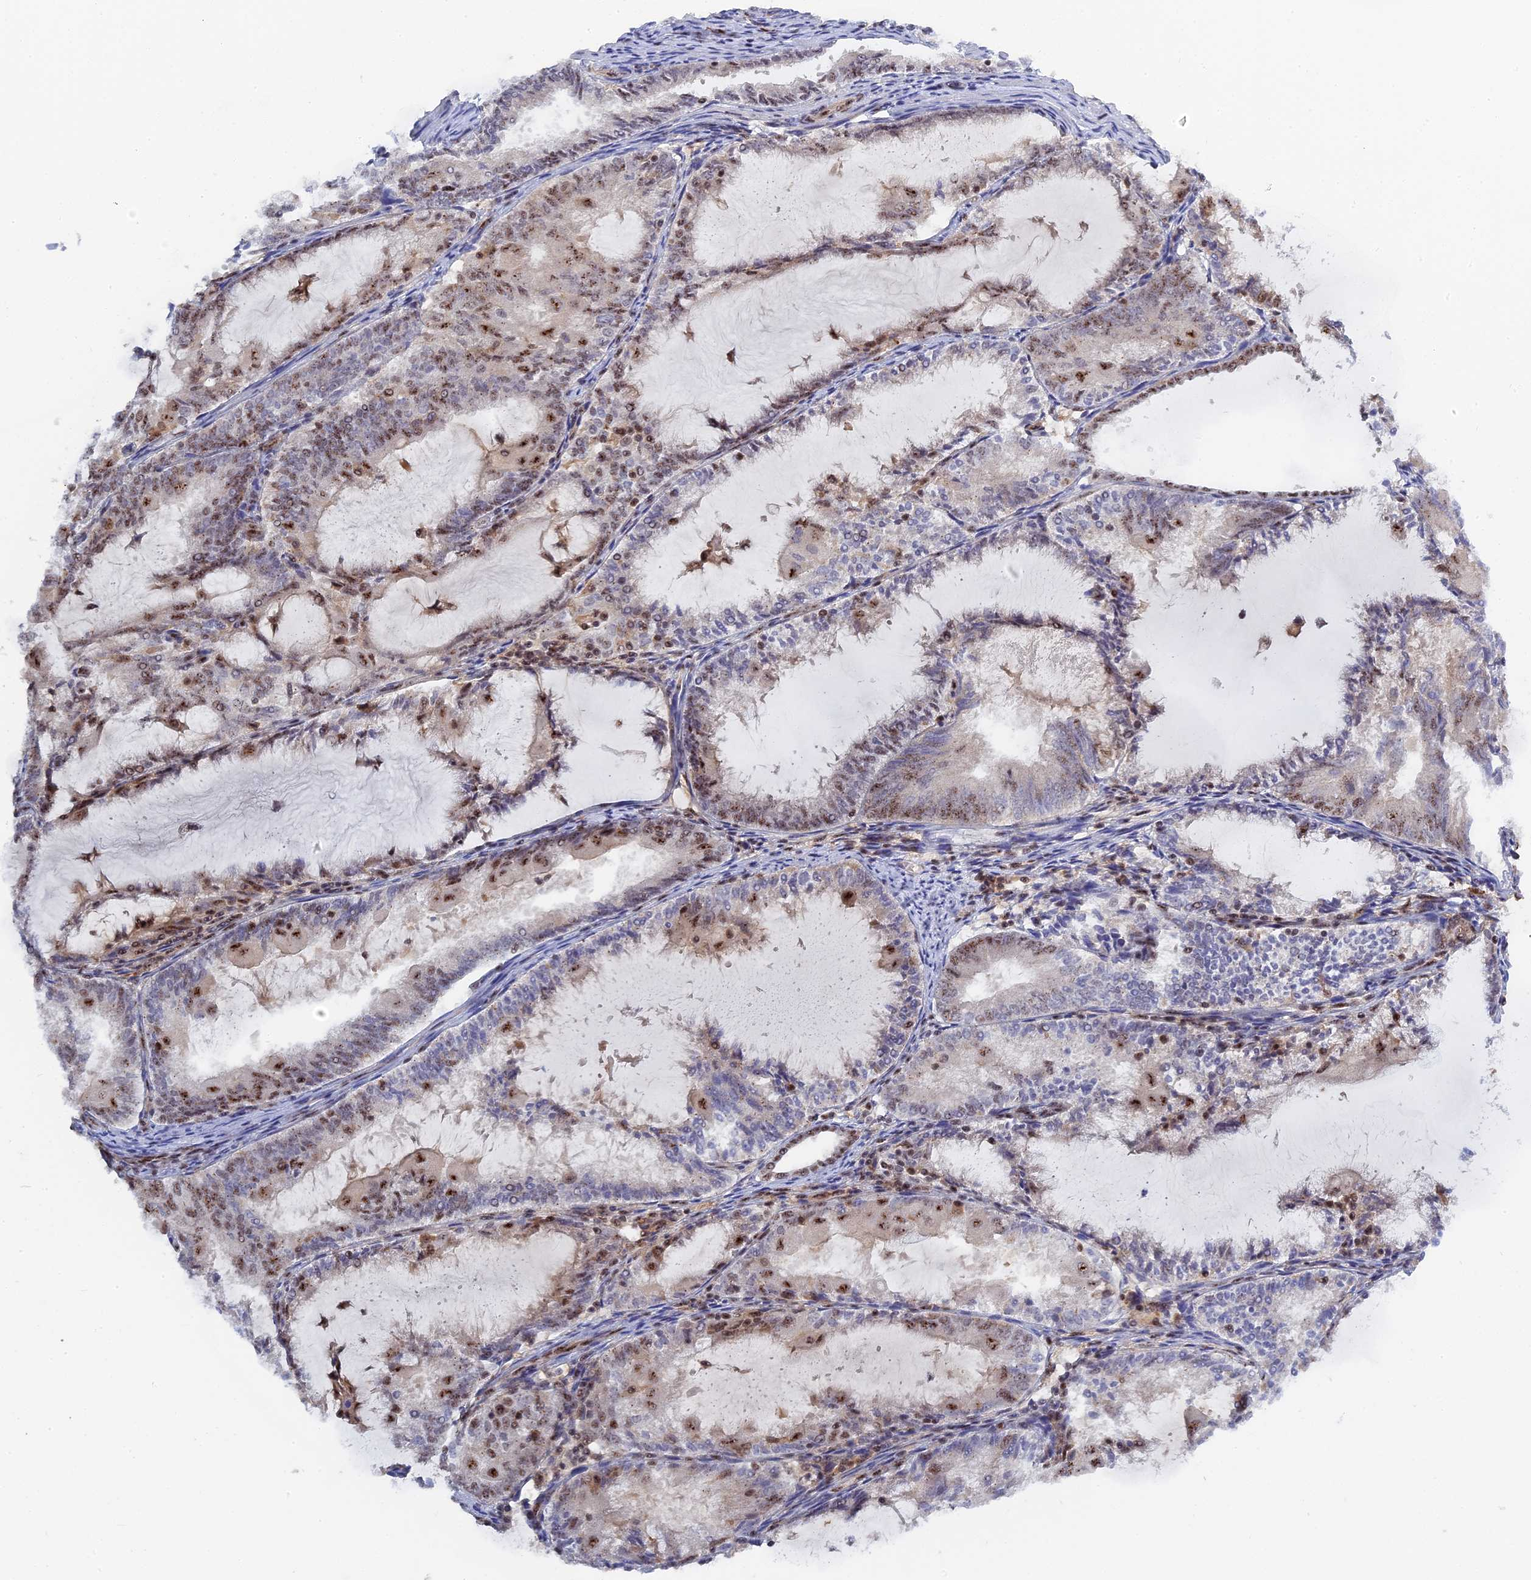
{"staining": {"intensity": "moderate", "quantity": ">75%", "location": "nuclear"}, "tissue": "endometrial cancer", "cell_type": "Tumor cells", "image_type": "cancer", "snomed": [{"axis": "morphology", "description": "Adenocarcinoma, NOS"}, {"axis": "topography", "description": "Endometrium"}], "caption": "Protein expression by immunohistochemistry (IHC) demonstrates moderate nuclear expression in about >75% of tumor cells in endometrial adenocarcinoma. The protein is shown in brown color, while the nuclei are stained blue.", "gene": "TAB1", "patient": {"sex": "female", "age": 81}}